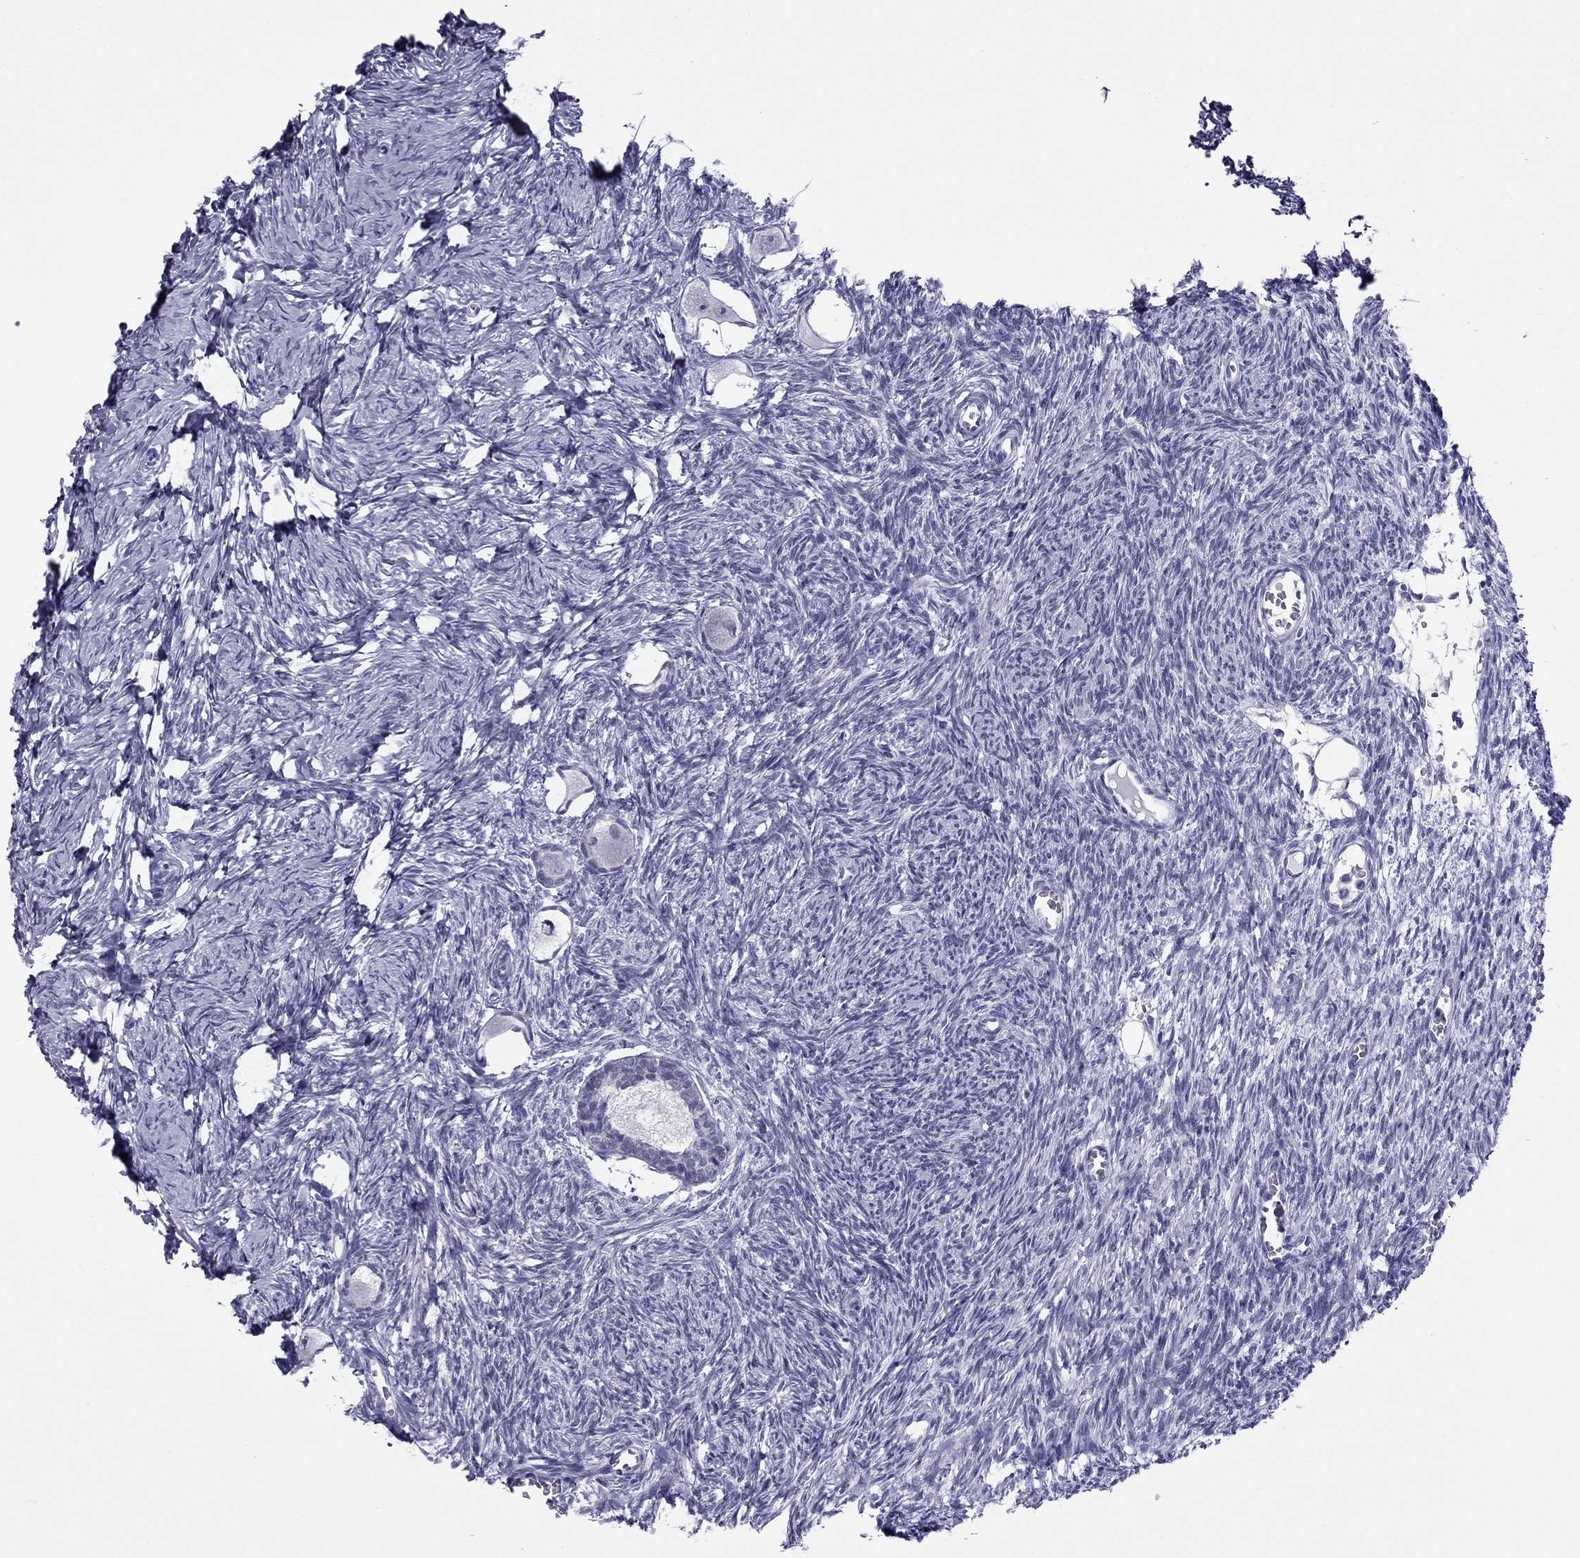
{"staining": {"intensity": "negative", "quantity": "none", "location": "none"}, "tissue": "ovary", "cell_type": "Follicle cells", "image_type": "normal", "snomed": [{"axis": "morphology", "description": "Normal tissue, NOS"}, {"axis": "topography", "description": "Ovary"}], "caption": "This is an IHC image of benign human ovary. There is no staining in follicle cells.", "gene": "MYLK3", "patient": {"sex": "female", "age": 27}}